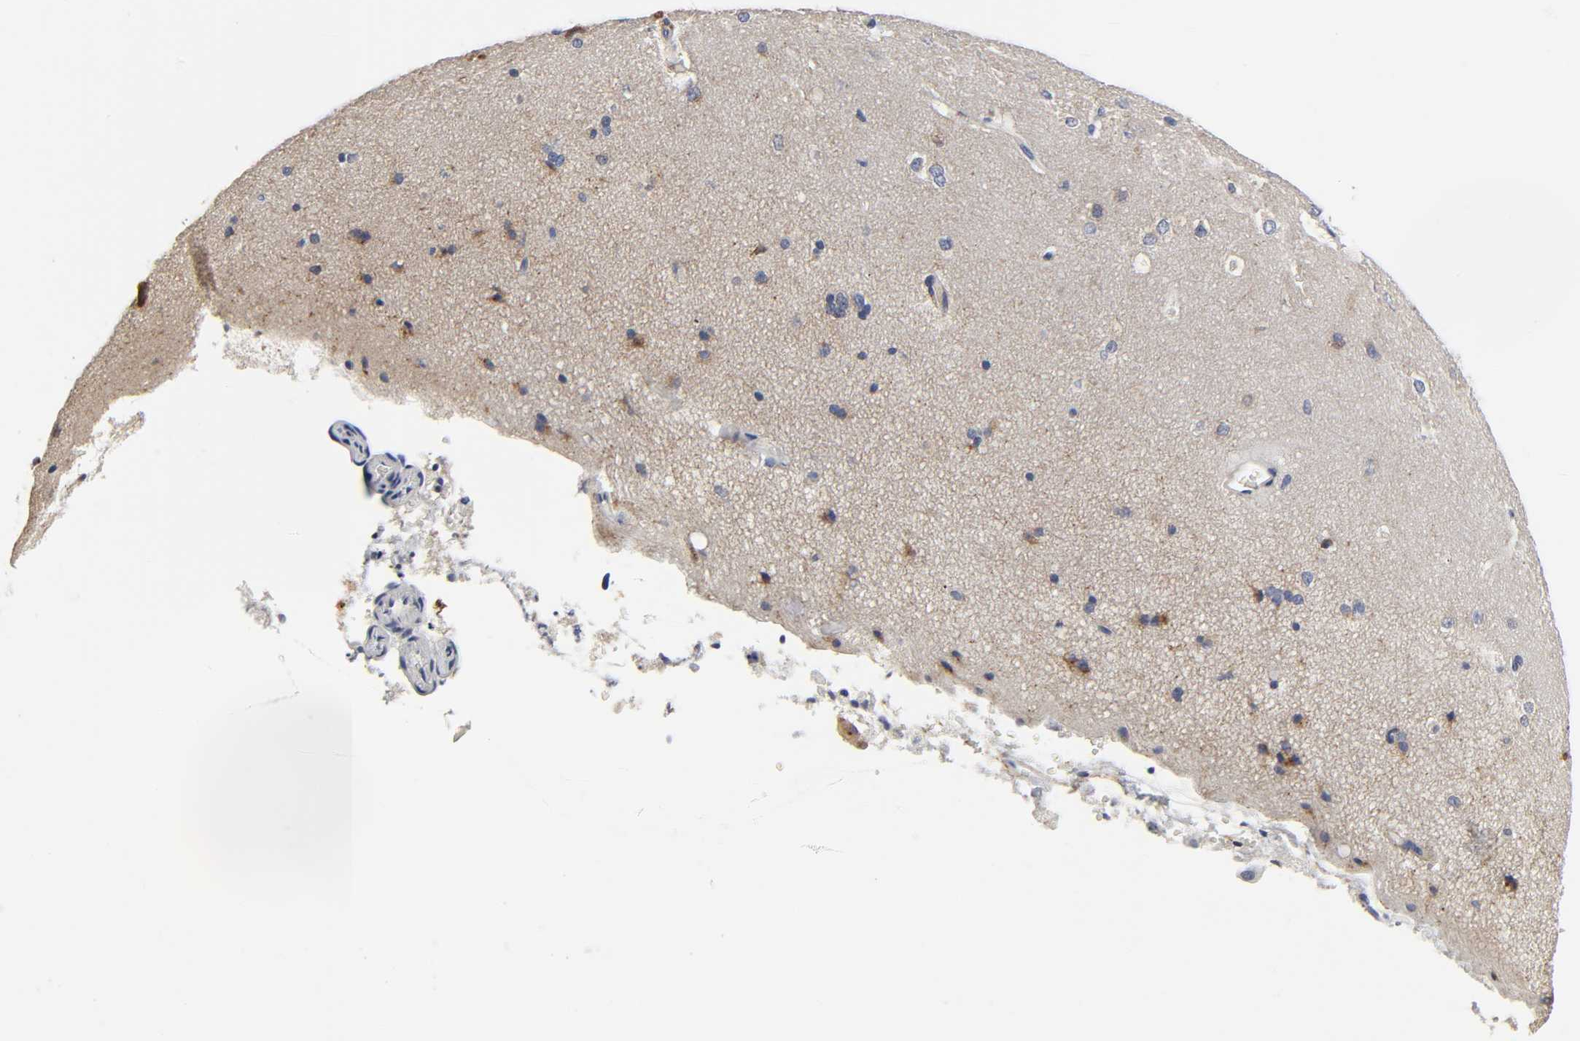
{"staining": {"intensity": "moderate", "quantity": ">75%", "location": "cytoplasmic/membranous"}, "tissue": "cerebral cortex", "cell_type": "Endothelial cells", "image_type": "normal", "snomed": [{"axis": "morphology", "description": "Normal tissue, NOS"}, {"axis": "topography", "description": "Cerebral cortex"}], "caption": "Cerebral cortex was stained to show a protein in brown. There is medium levels of moderate cytoplasmic/membranous expression in about >75% of endothelial cells. (IHC, brightfield microscopy, high magnification).", "gene": "LRP1", "patient": {"sex": "male", "age": 45}}